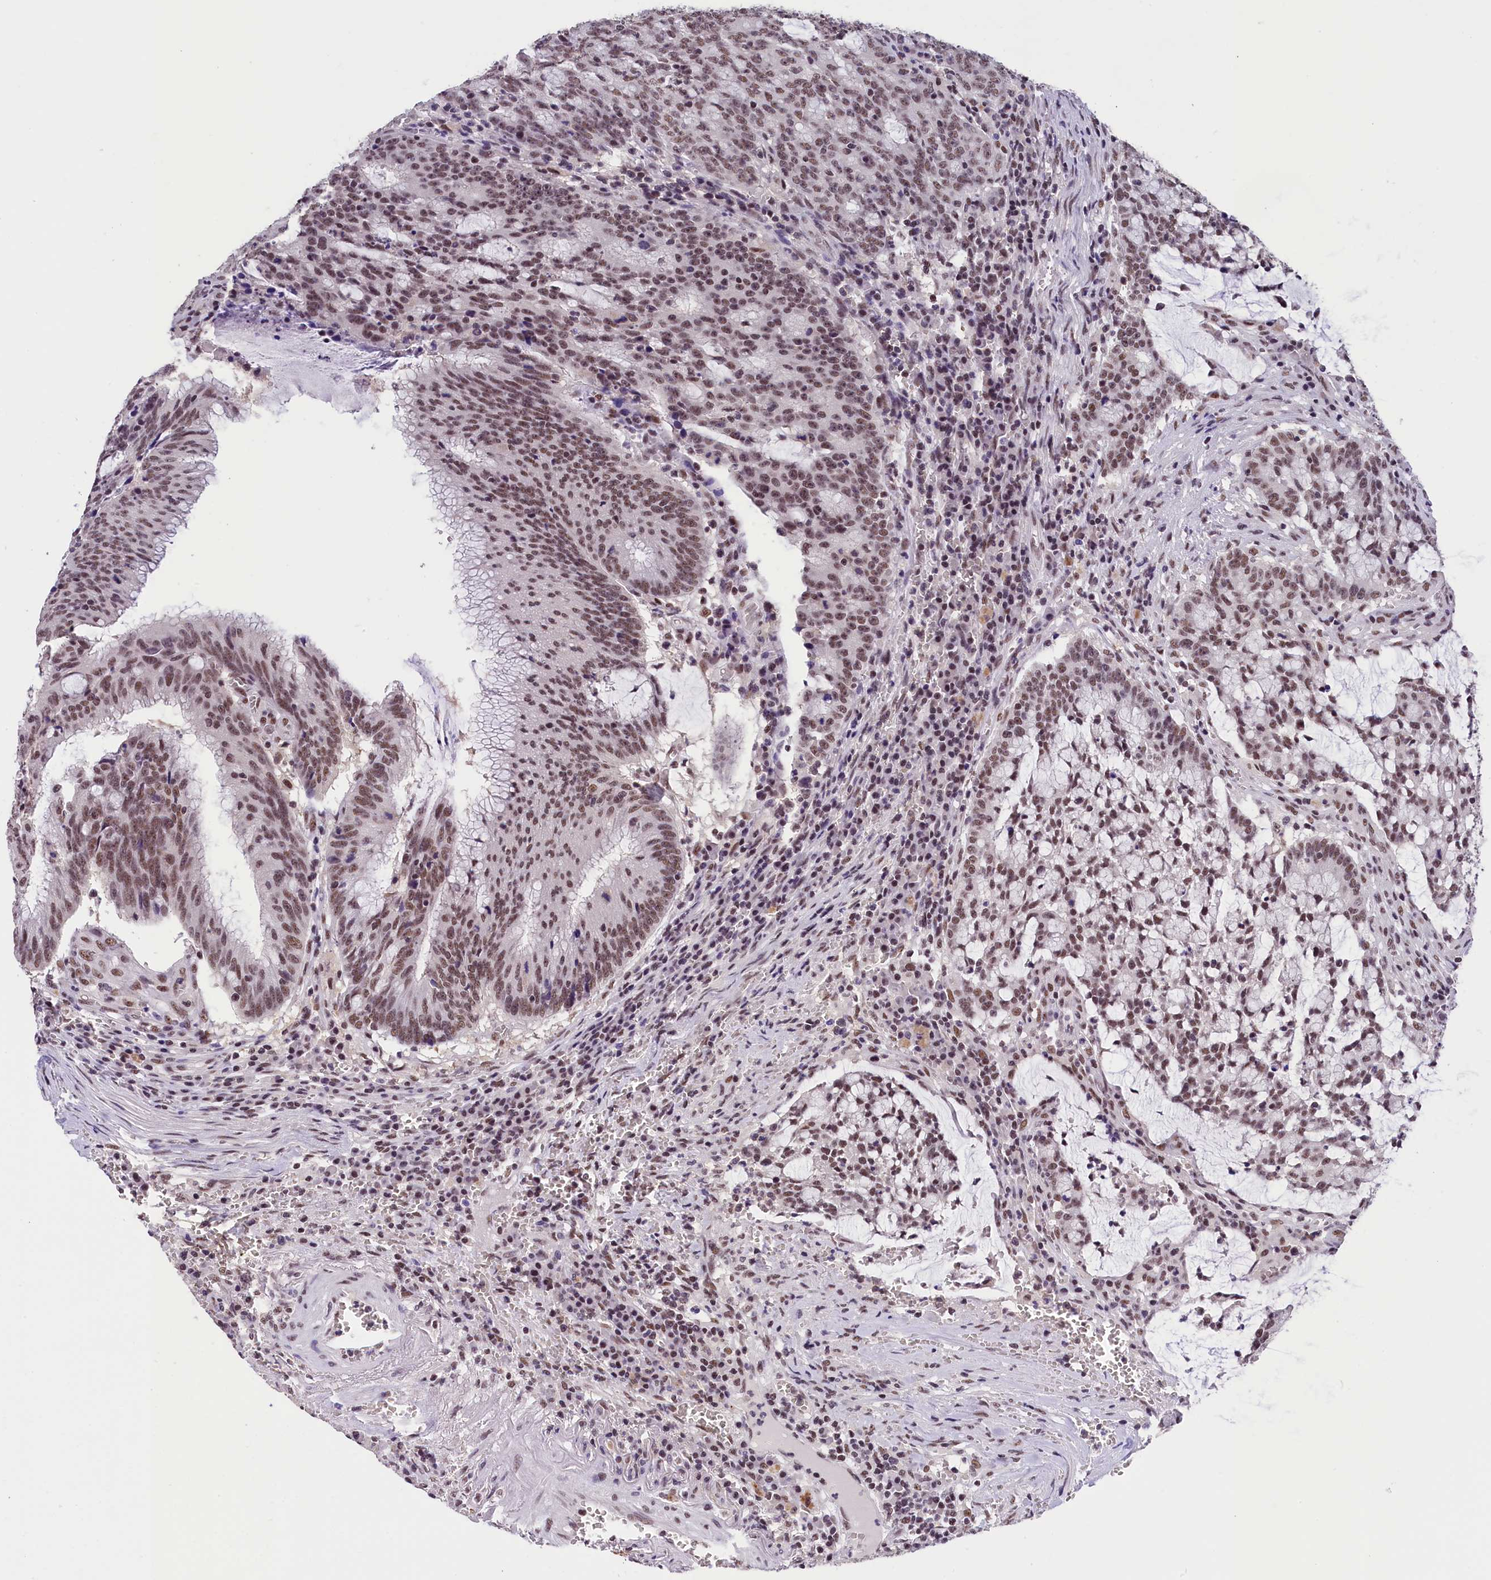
{"staining": {"intensity": "moderate", "quantity": ">75%", "location": "nuclear"}, "tissue": "colorectal cancer", "cell_type": "Tumor cells", "image_type": "cancer", "snomed": [{"axis": "morphology", "description": "Adenocarcinoma, NOS"}, {"axis": "topography", "description": "Rectum"}], "caption": "Colorectal cancer stained for a protein displays moderate nuclear positivity in tumor cells.", "gene": "ZC3H4", "patient": {"sex": "female", "age": 77}}